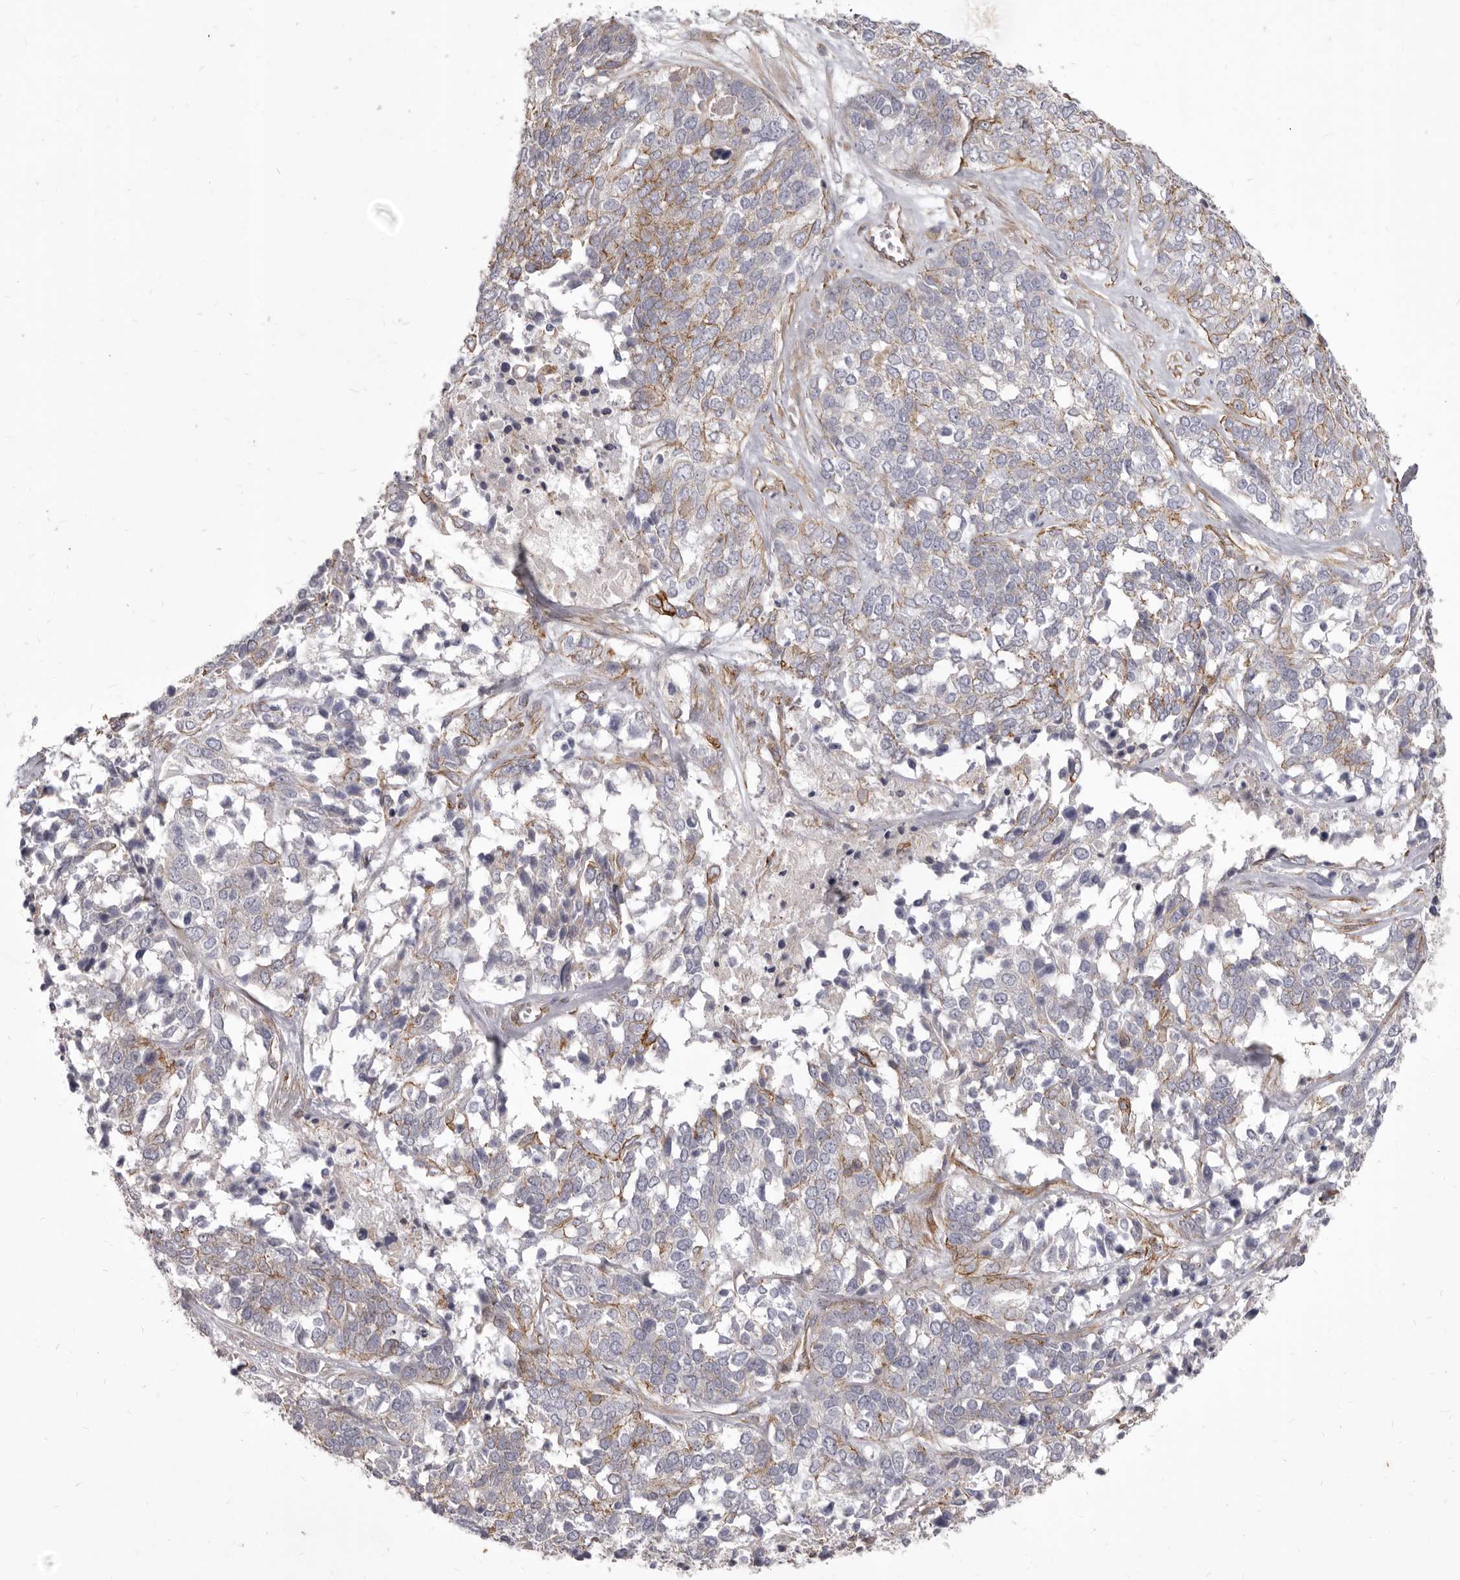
{"staining": {"intensity": "weak", "quantity": "<25%", "location": "cytoplasmic/membranous"}, "tissue": "ovarian cancer", "cell_type": "Tumor cells", "image_type": "cancer", "snomed": [{"axis": "morphology", "description": "Cystadenocarcinoma, serous, NOS"}, {"axis": "topography", "description": "Ovary"}], "caption": "A histopathology image of ovarian serous cystadenocarcinoma stained for a protein displays no brown staining in tumor cells.", "gene": "P2RX6", "patient": {"sex": "female", "age": 44}}